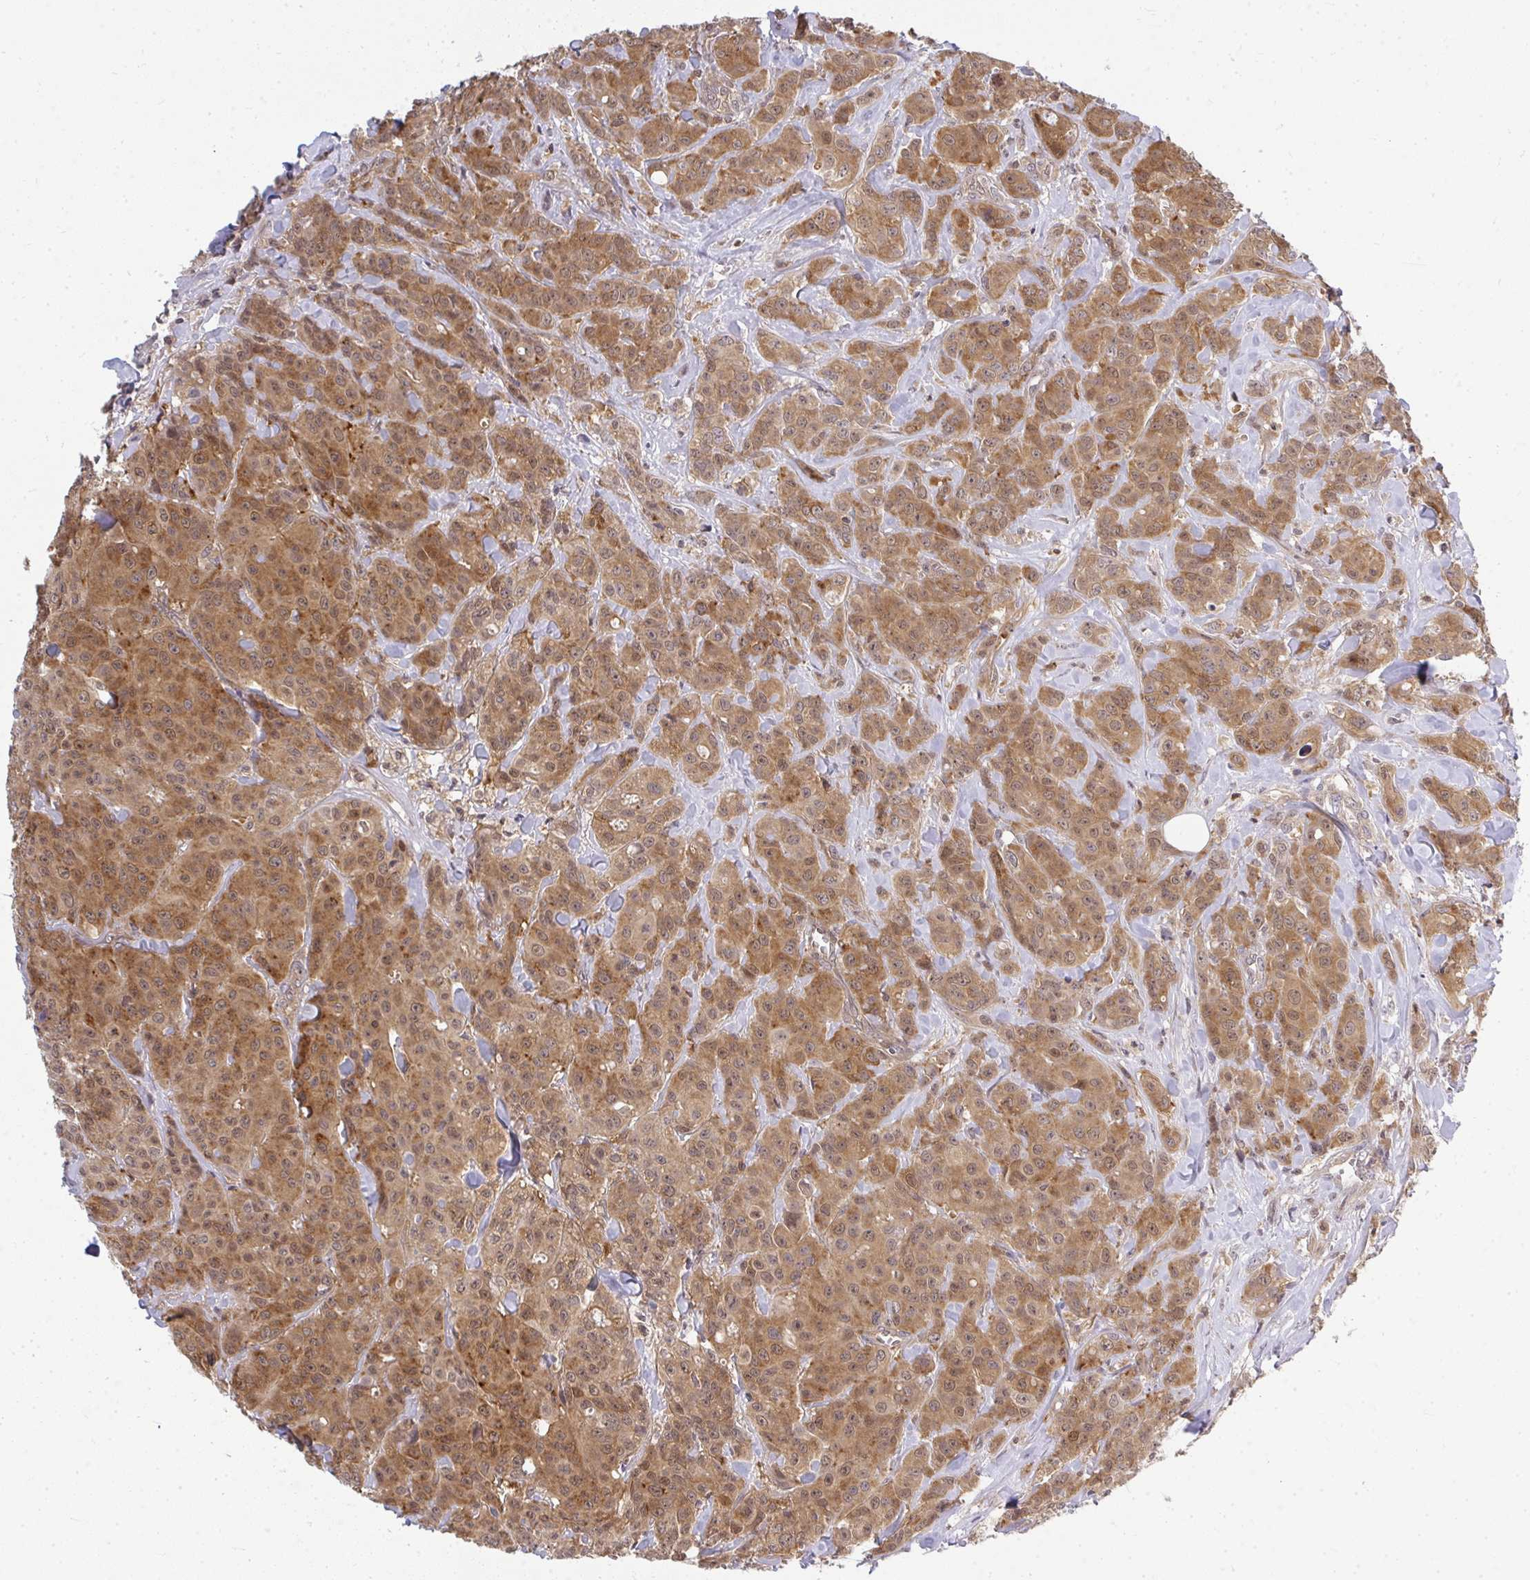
{"staining": {"intensity": "moderate", "quantity": ">75%", "location": "cytoplasmic/membranous"}, "tissue": "breast cancer", "cell_type": "Tumor cells", "image_type": "cancer", "snomed": [{"axis": "morphology", "description": "Normal tissue, NOS"}, {"axis": "morphology", "description": "Duct carcinoma"}, {"axis": "topography", "description": "Breast"}], "caption": "Protein analysis of invasive ductal carcinoma (breast) tissue displays moderate cytoplasmic/membranous expression in about >75% of tumor cells. (DAB IHC, brown staining for protein, blue staining for nuclei).", "gene": "HDHD2", "patient": {"sex": "female", "age": 43}}